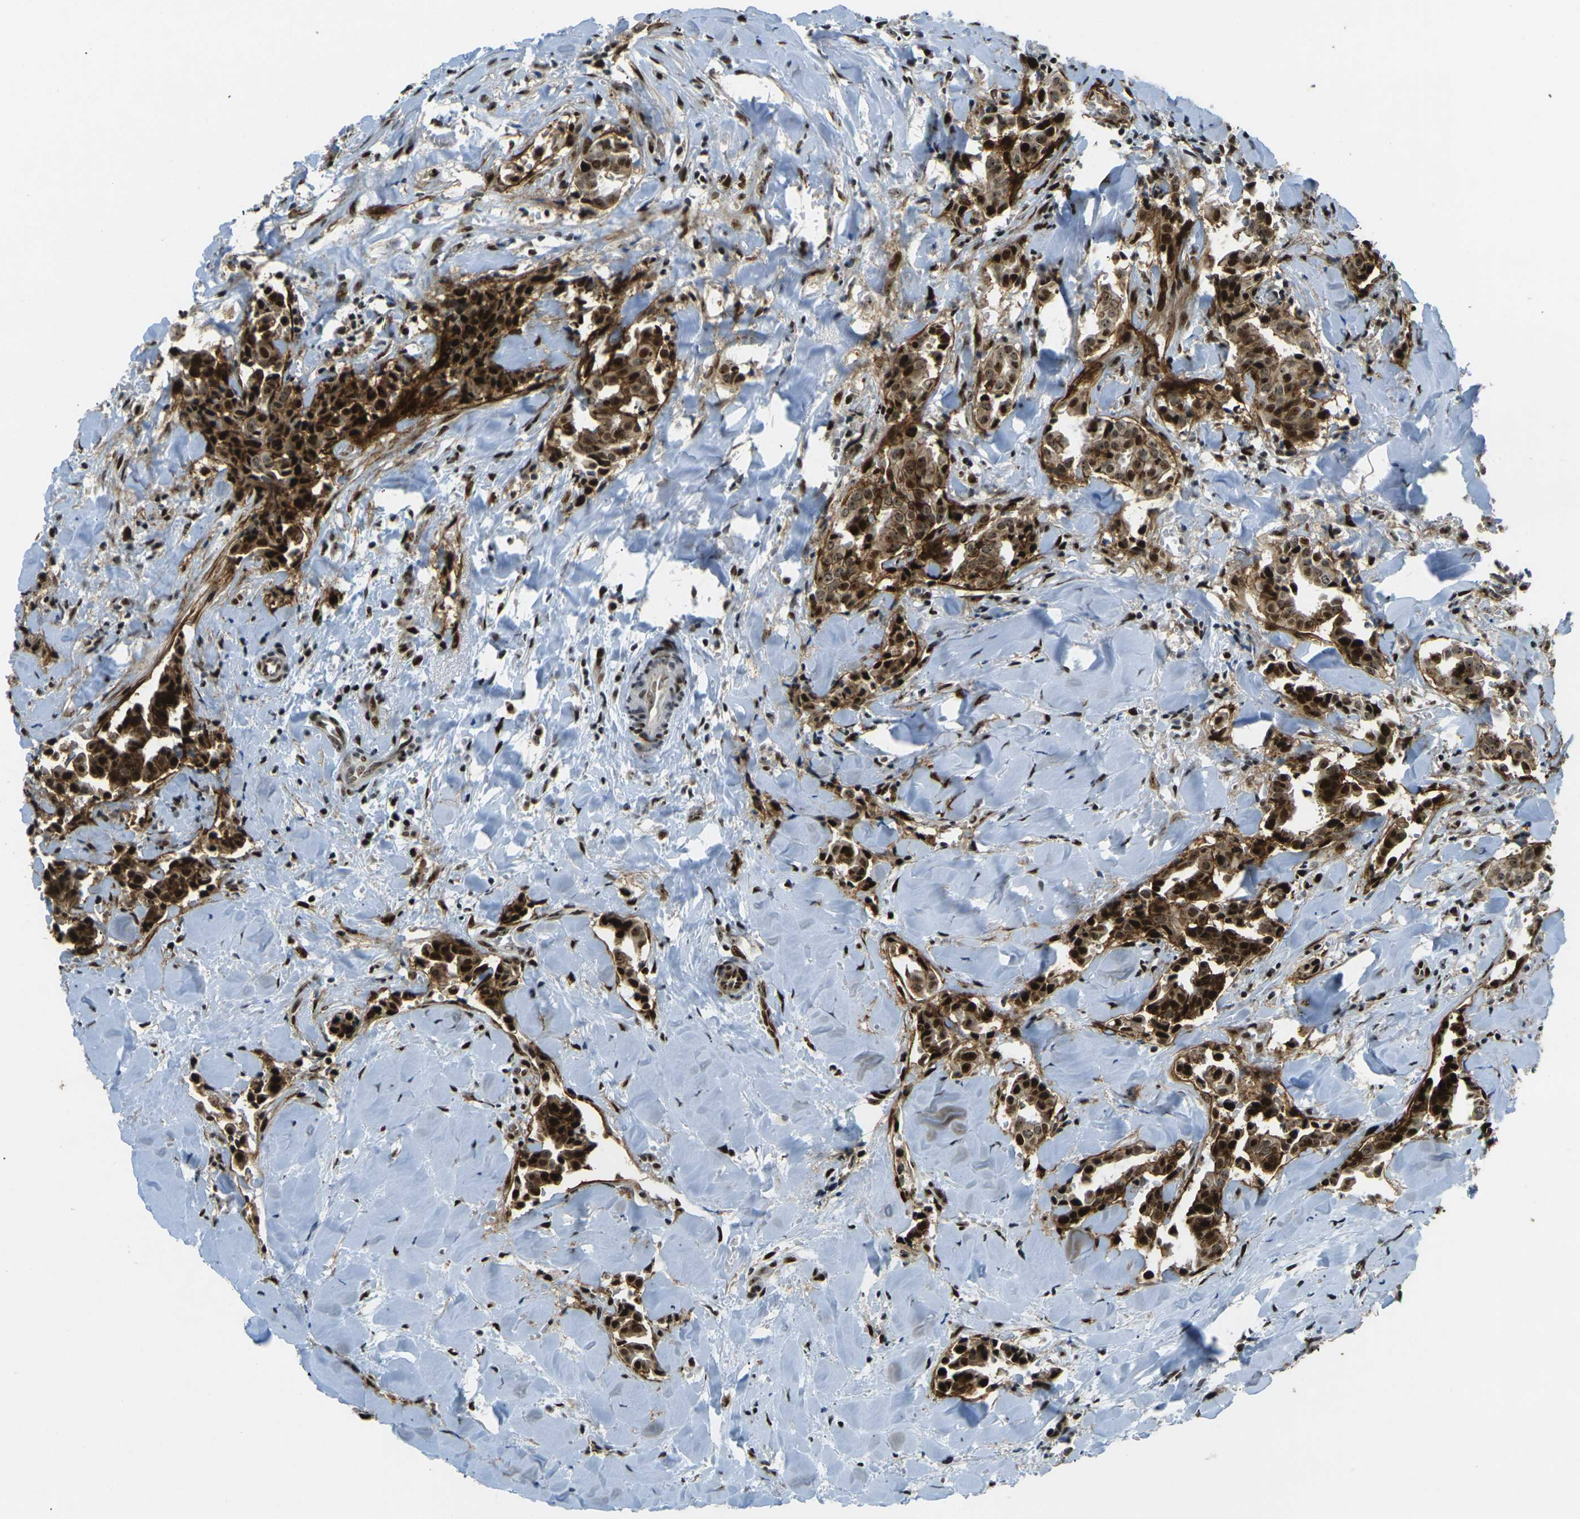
{"staining": {"intensity": "strong", "quantity": ">75%", "location": "cytoplasmic/membranous,nuclear"}, "tissue": "head and neck cancer", "cell_type": "Tumor cells", "image_type": "cancer", "snomed": [{"axis": "morphology", "description": "Adenocarcinoma, NOS"}, {"axis": "topography", "description": "Salivary gland"}, {"axis": "topography", "description": "Head-Neck"}], "caption": "Protein expression by immunohistochemistry (IHC) shows strong cytoplasmic/membranous and nuclear expression in about >75% of tumor cells in head and neck cancer (adenocarcinoma). (DAB (3,3'-diaminobenzidine) IHC, brown staining for protein, blue staining for nuclei).", "gene": "UBE2C", "patient": {"sex": "female", "age": 59}}